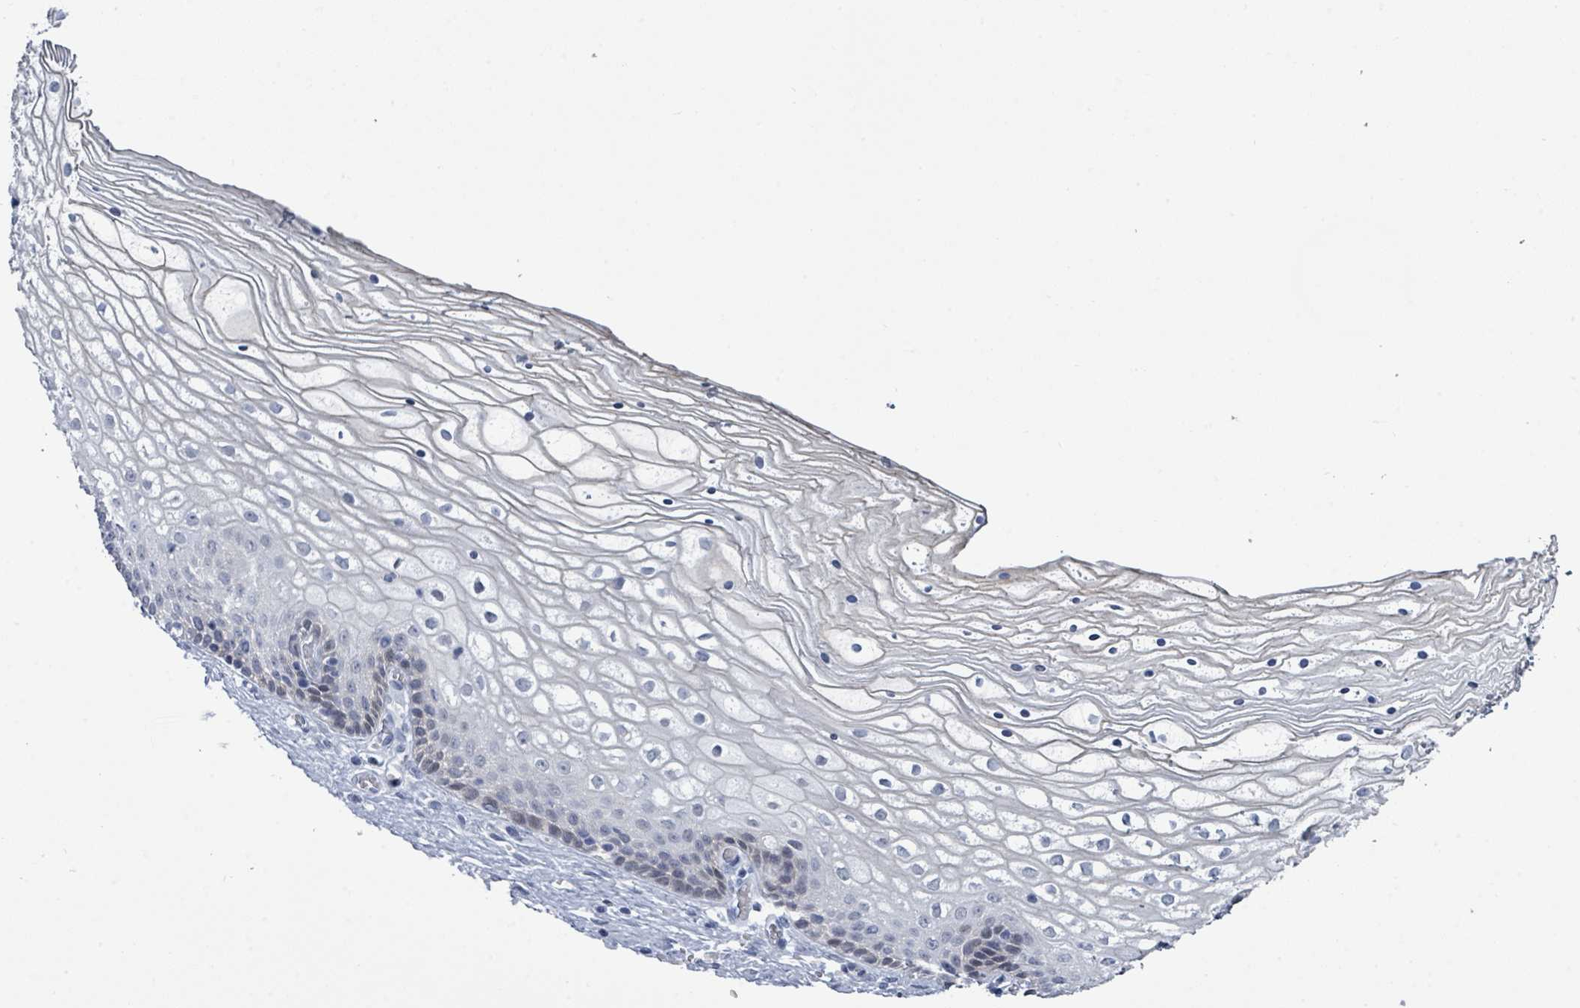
{"staining": {"intensity": "moderate", "quantity": "<25%", "location": "cytoplasmic/membranous"}, "tissue": "vagina", "cell_type": "Squamous epithelial cells", "image_type": "normal", "snomed": [{"axis": "morphology", "description": "Normal tissue, NOS"}, {"axis": "topography", "description": "Vagina"}], "caption": "Immunohistochemistry of unremarkable human vagina demonstrates low levels of moderate cytoplasmic/membranous positivity in approximately <25% of squamous epithelial cells. The protein is stained brown, and the nuclei are stained in blue (DAB IHC with brightfield microscopy, high magnification).", "gene": "CT45A10", "patient": {"sex": "female", "age": 59}}